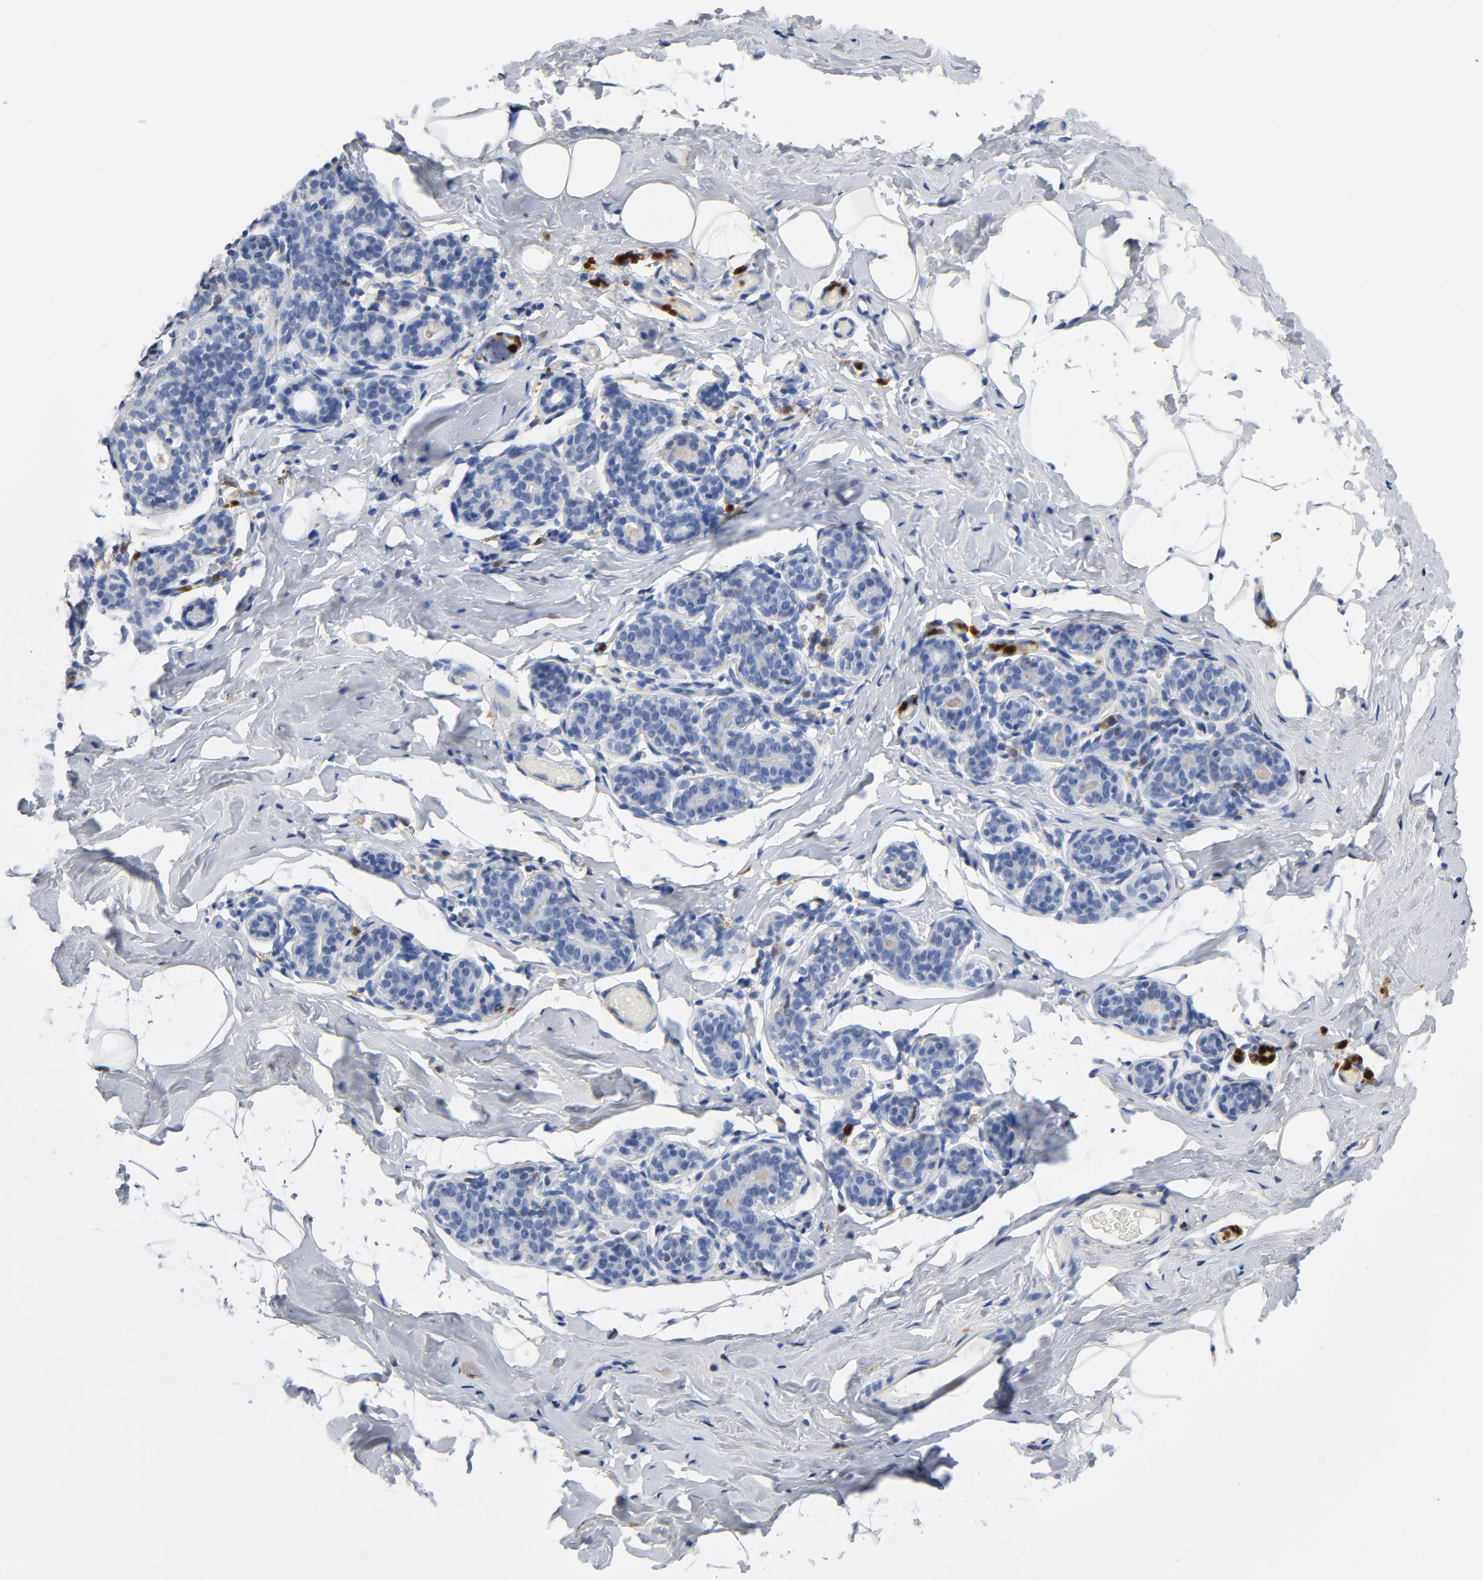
{"staining": {"intensity": "negative", "quantity": "none", "location": "none"}, "tissue": "breast", "cell_type": "Adipocytes", "image_type": "normal", "snomed": [{"axis": "morphology", "description": "Normal tissue, NOS"}, {"axis": "topography", "description": "Breast"}, {"axis": "topography", "description": "Soft tissue"}], "caption": "IHC histopathology image of benign breast stained for a protein (brown), which exhibits no staining in adipocytes.", "gene": "NCF1", "patient": {"sex": "female", "age": 75}}